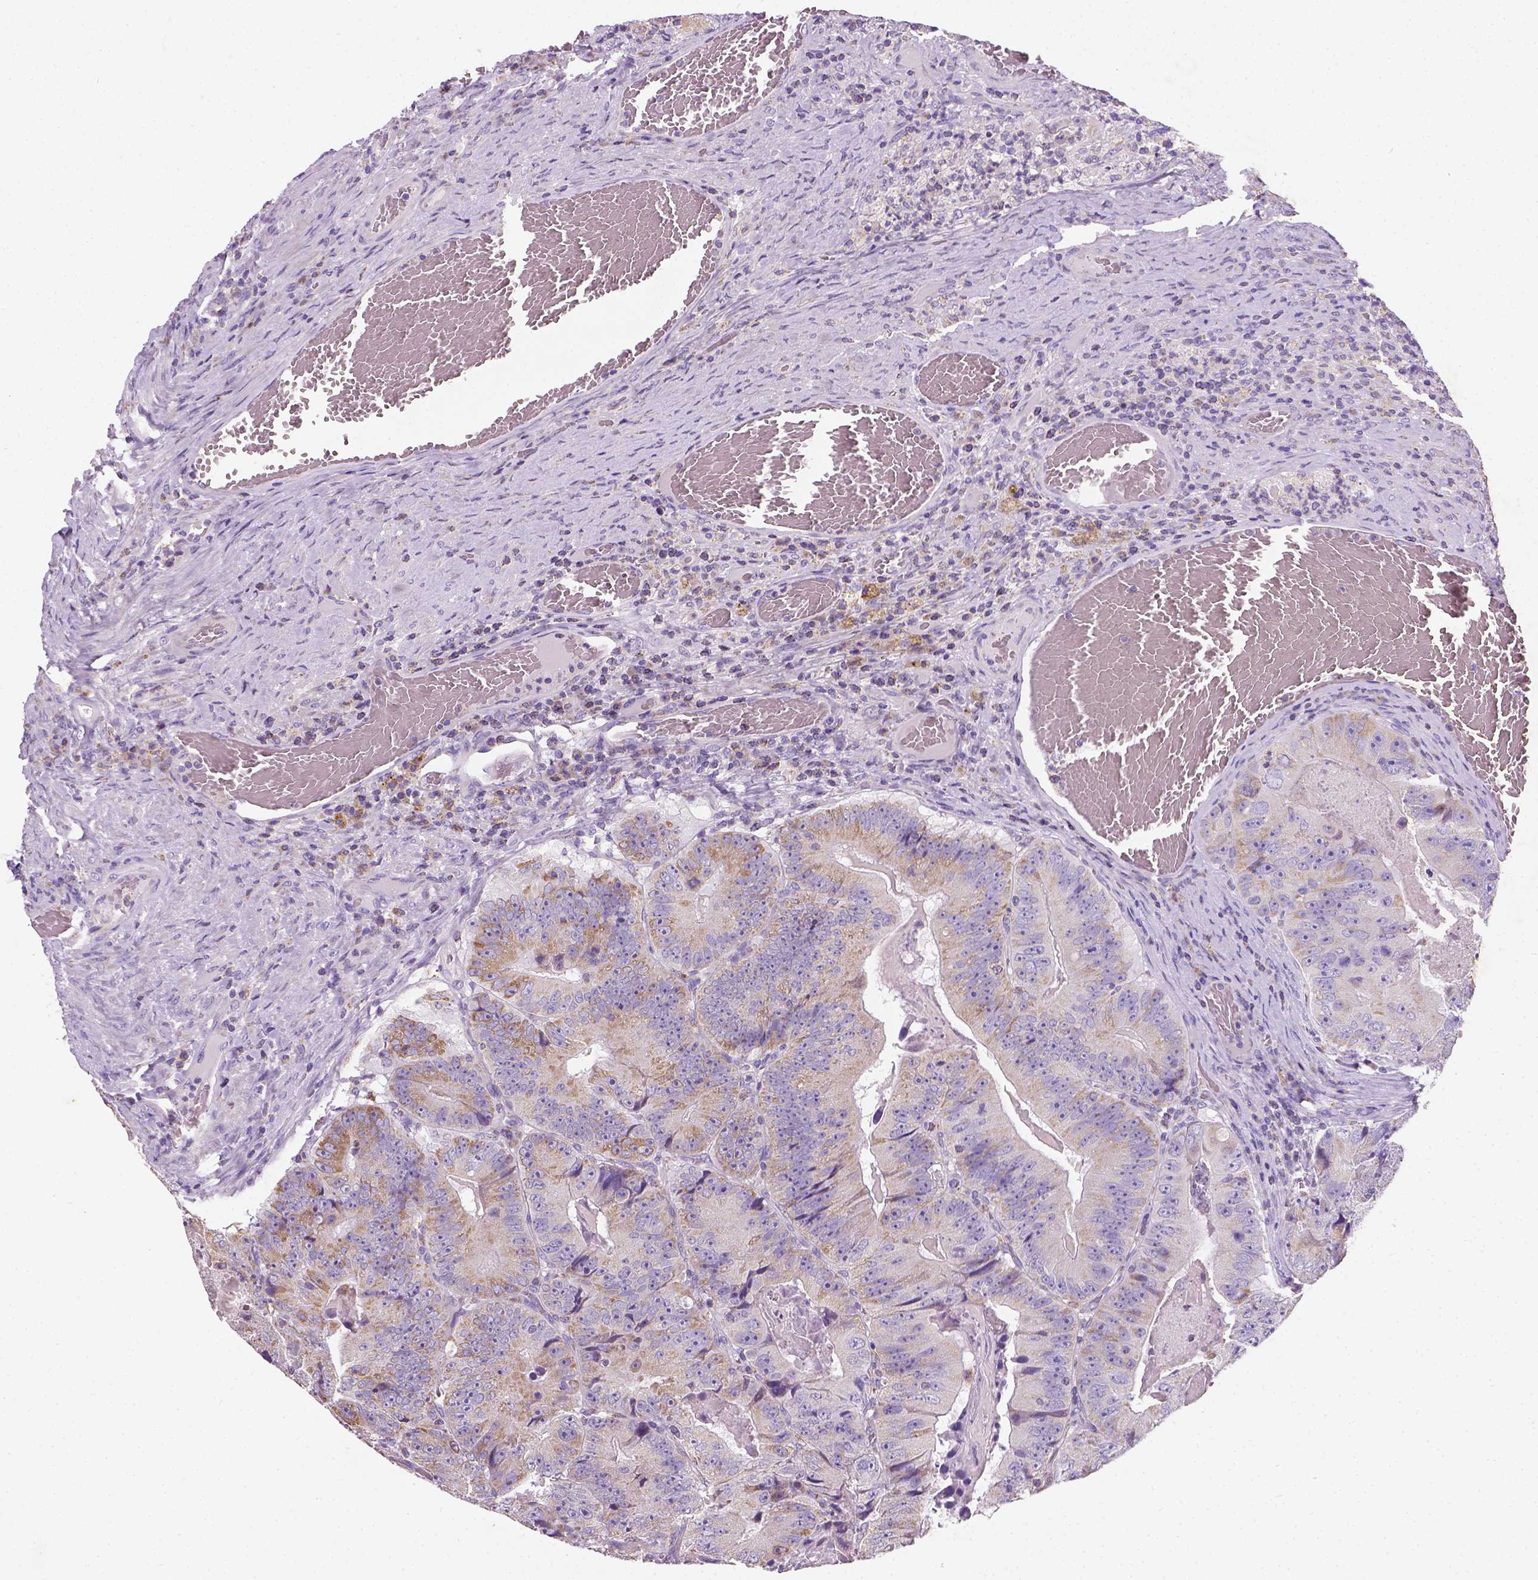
{"staining": {"intensity": "weak", "quantity": "<25%", "location": "cytoplasmic/membranous"}, "tissue": "colorectal cancer", "cell_type": "Tumor cells", "image_type": "cancer", "snomed": [{"axis": "morphology", "description": "Adenocarcinoma, NOS"}, {"axis": "topography", "description": "Colon"}], "caption": "A photomicrograph of colorectal cancer (adenocarcinoma) stained for a protein reveals no brown staining in tumor cells.", "gene": "CHODL", "patient": {"sex": "female", "age": 86}}